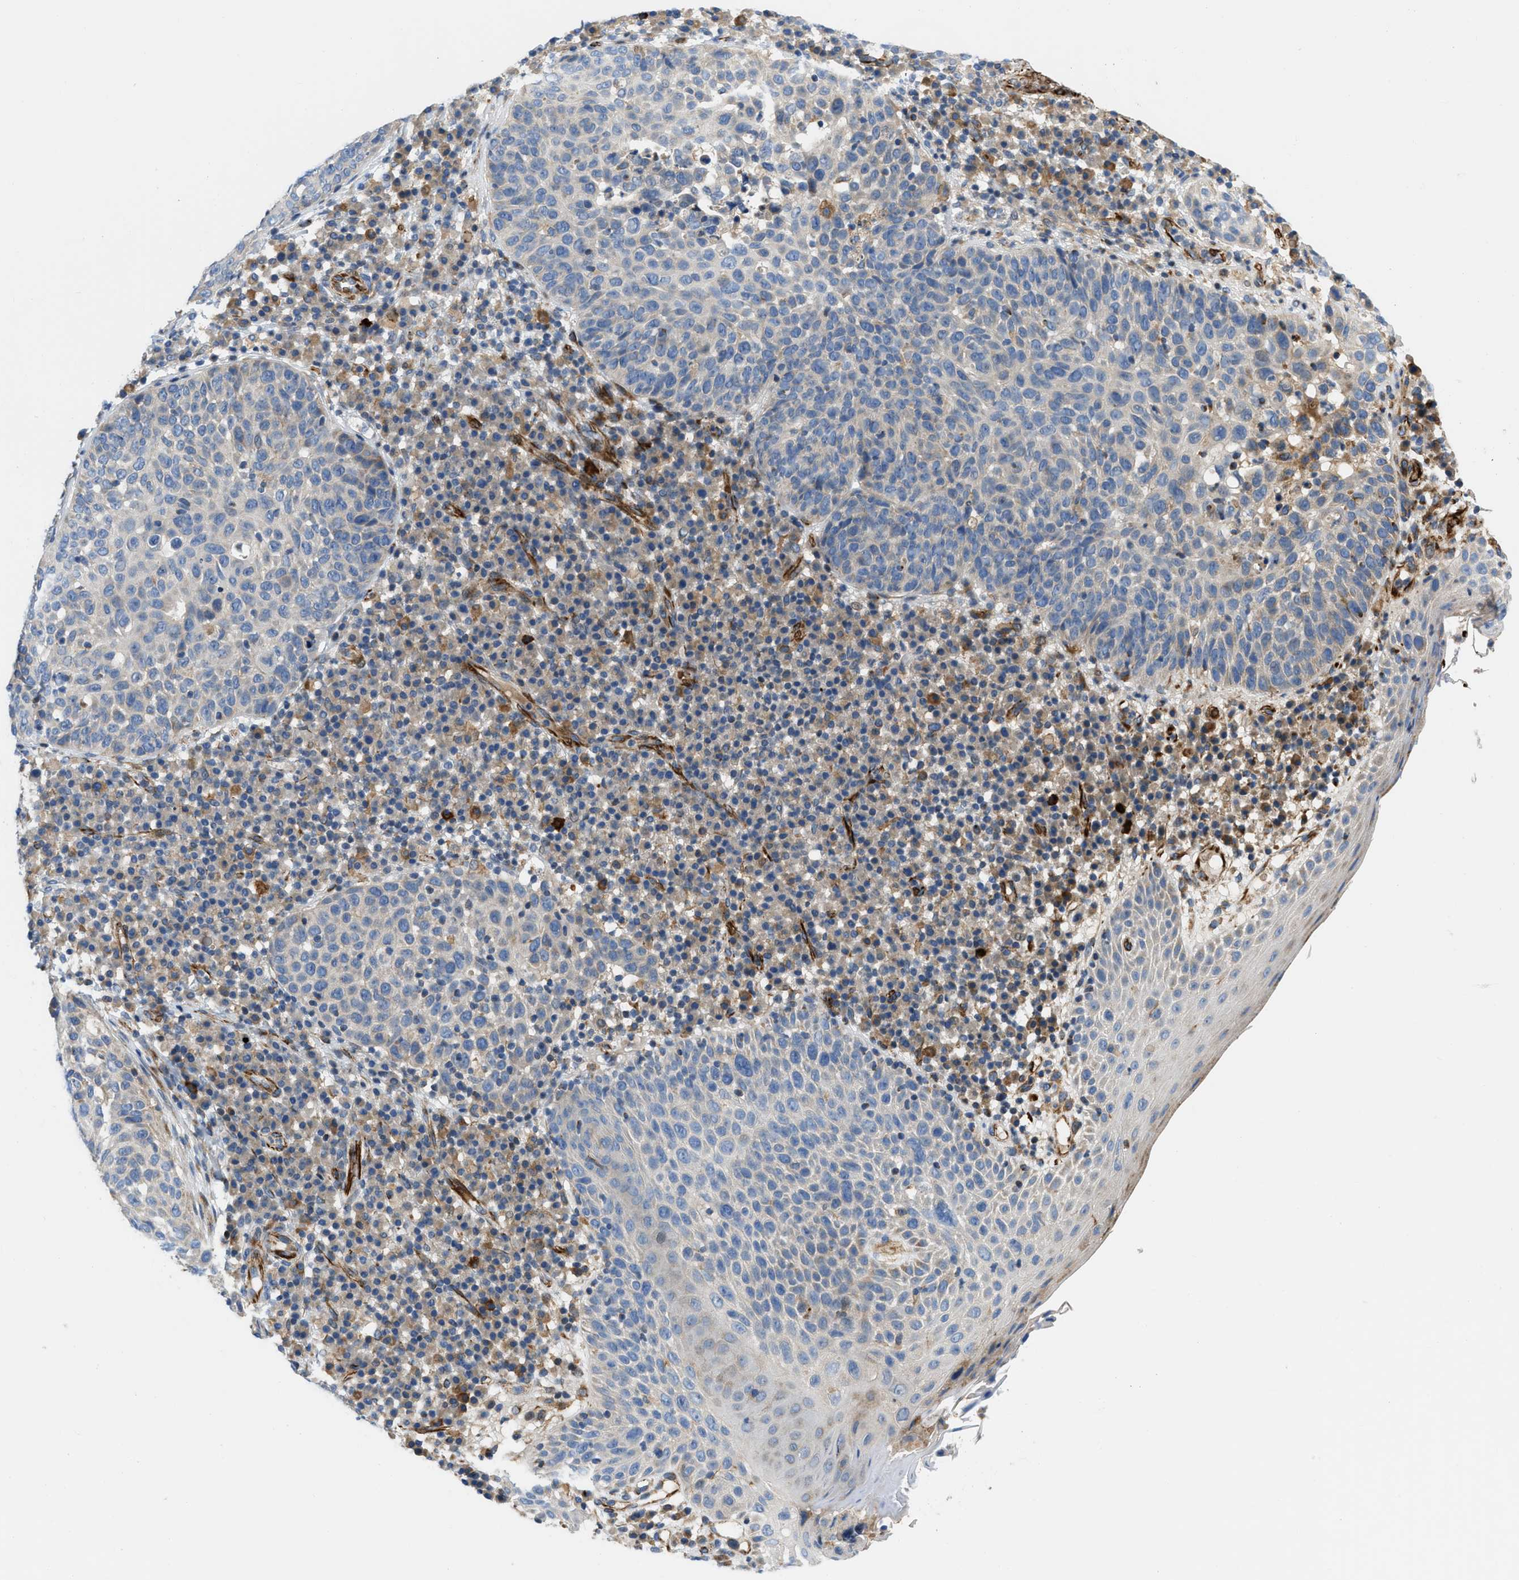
{"staining": {"intensity": "negative", "quantity": "none", "location": "none"}, "tissue": "skin cancer", "cell_type": "Tumor cells", "image_type": "cancer", "snomed": [{"axis": "morphology", "description": "Squamous cell carcinoma in situ, NOS"}, {"axis": "morphology", "description": "Squamous cell carcinoma, NOS"}, {"axis": "topography", "description": "Skin"}], "caption": "DAB (3,3'-diaminobenzidine) immunohistochemical staining of human squamous cell carcinoma in situ (skin) displays no significant expression in tumor cells.", "gene": "ZNF831", "patient": {"sex": "male", "age": 93}}